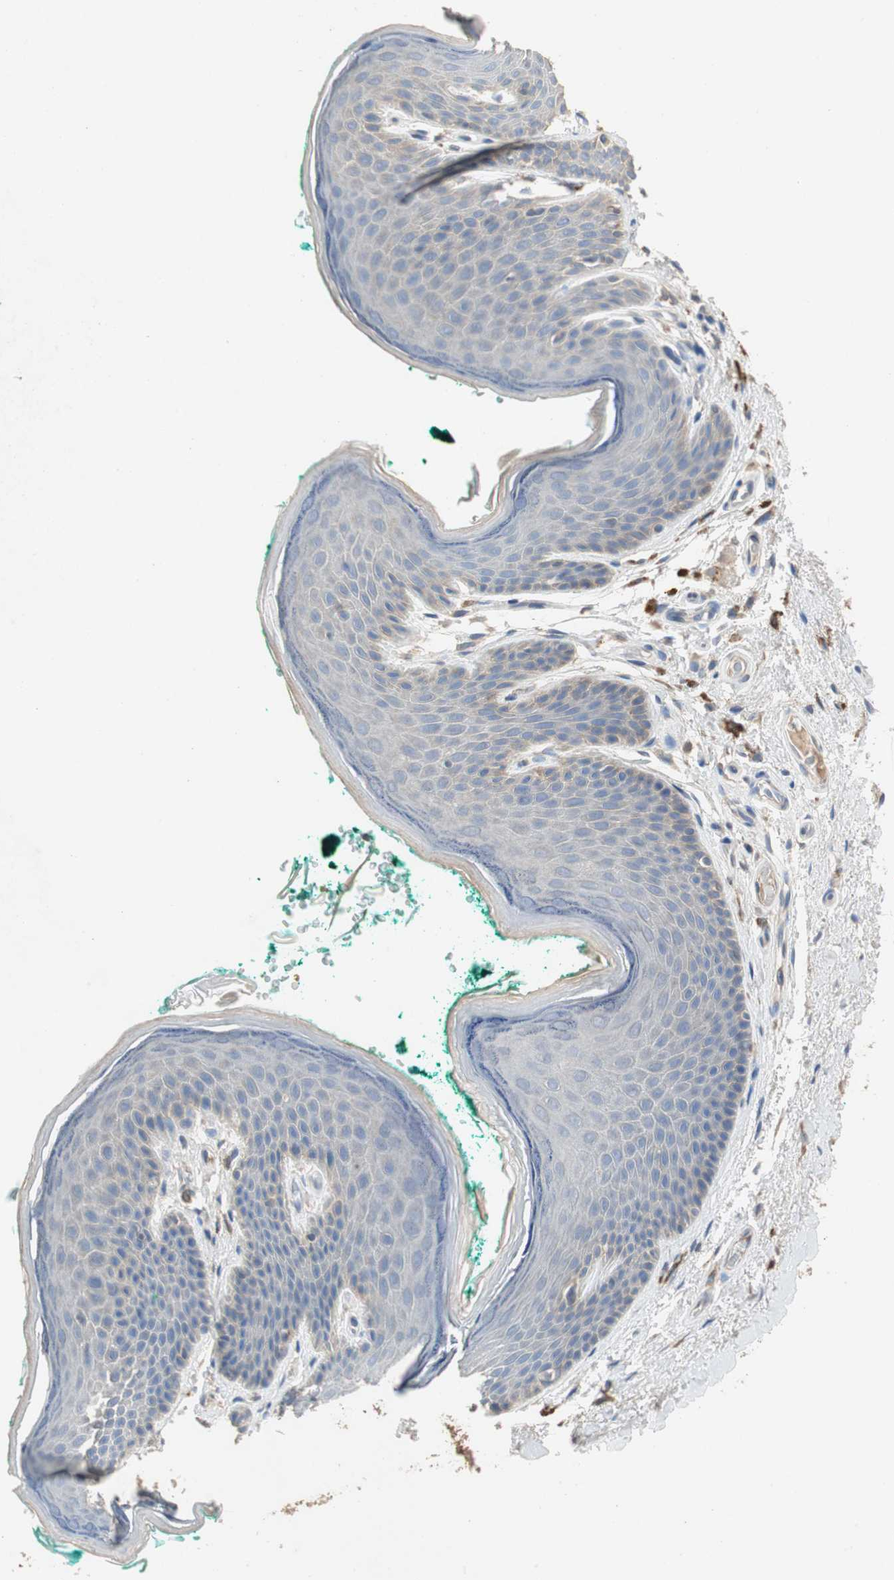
{"staining": {"intensity": "weak", "quantity": "<25%", "location": "cytoplasmic/membranous"}, "tissue": "skin", "cell_type": "Epidermal cells", "image_type": "normal", "snomed": [{"axis": "morphology", "description": "Normal tissue, NOS"}, {"axis": "topography", "description": "Anal"}], "caption": "Epidermal cells show no significant protein expression in benign skin. (Brightfield microscopy of DAB immunohistochemistry (IHC) at high magnification).", "gene": "ADAP1", "patient": {"sex": "male", "age": 74}}